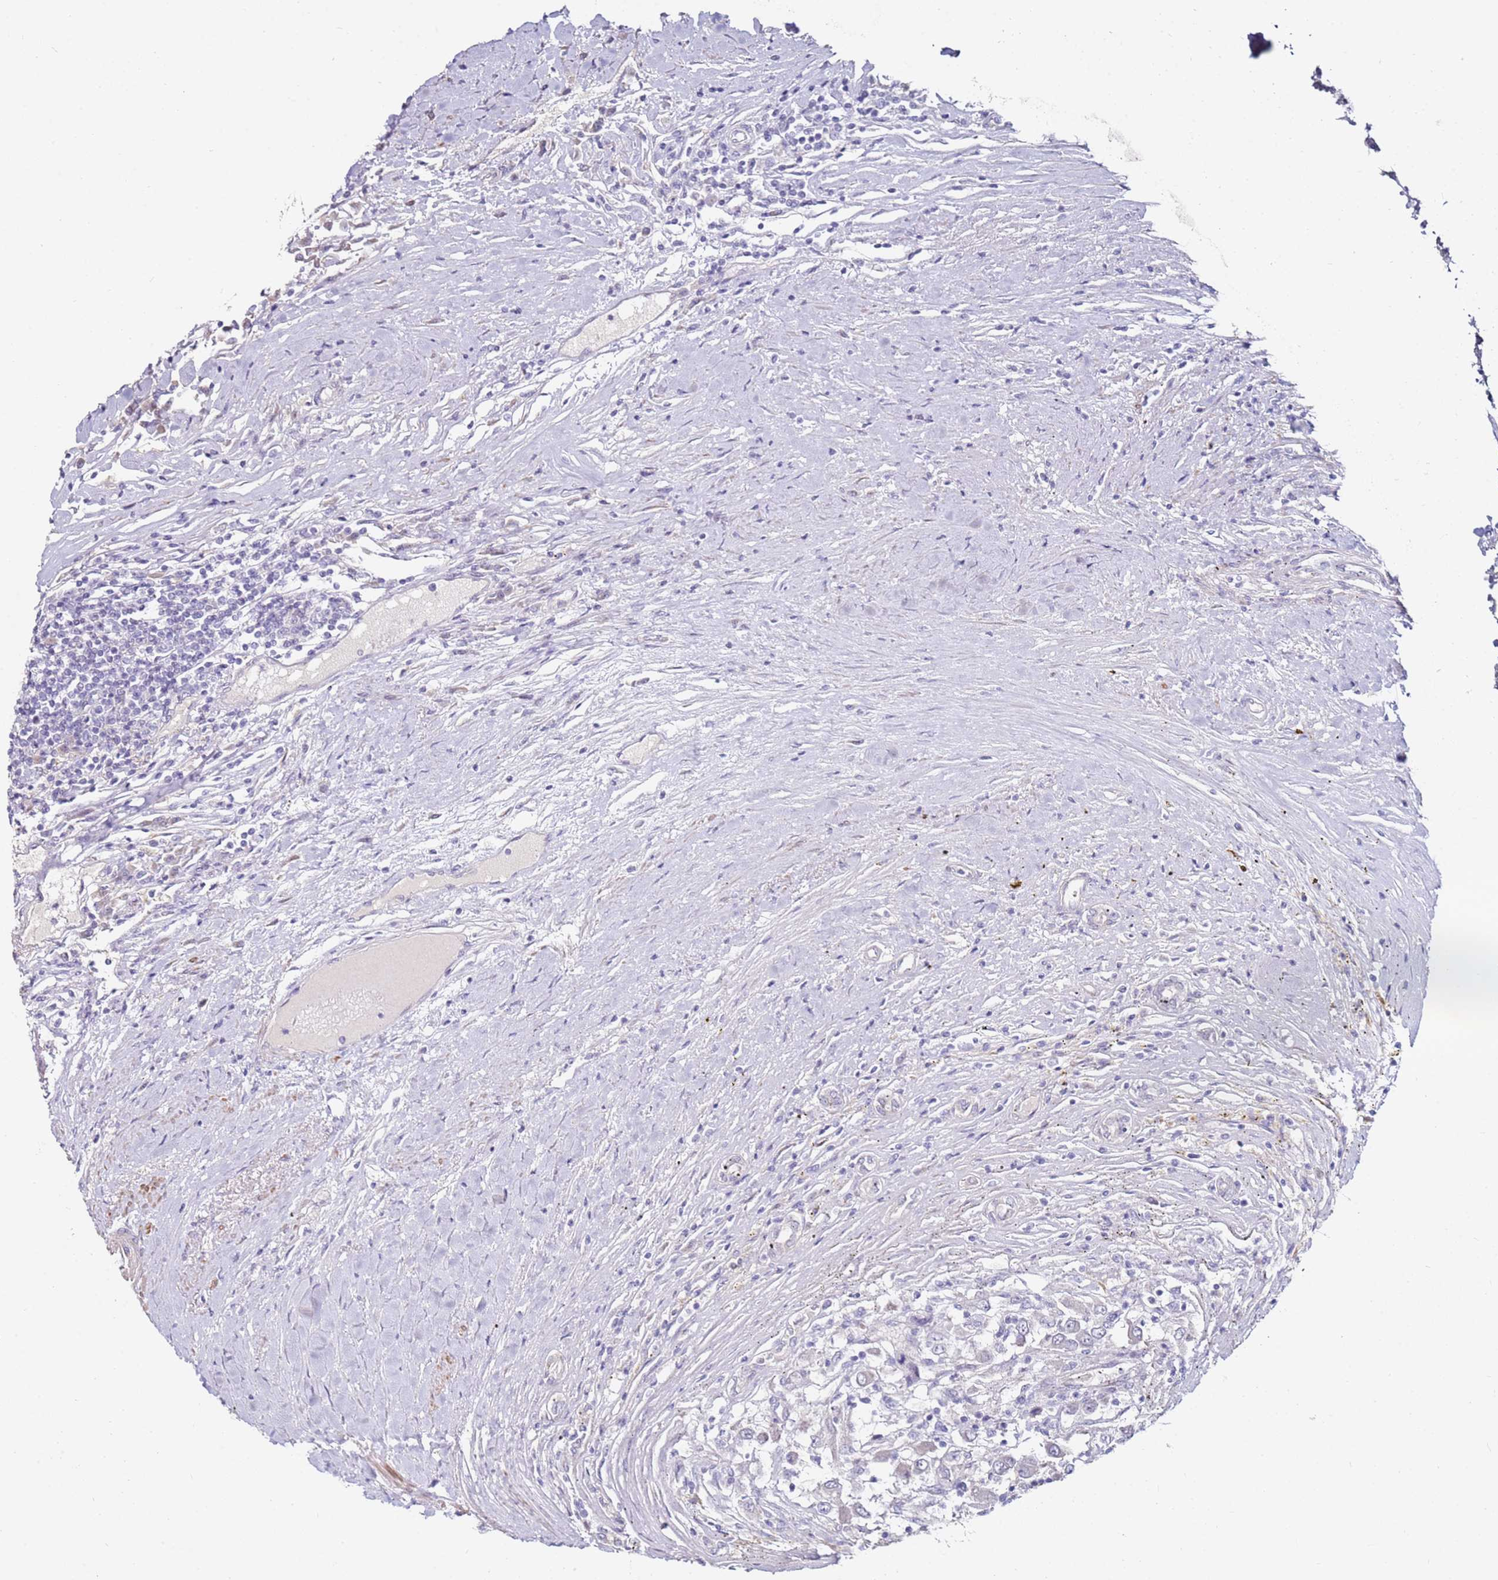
{"staining": {"intensity": "negative", "quantity": "none", "location": "none"}, "tissue": "renal cancer", "cell_type": "Tumor cells", "image_type": "cancer", "snomed": [{"axis": "morphology", "description": "Adenocarcinoma, NOS"}, {"axis": "topography", "description": "Kidney"}], "caption": "High magnification brightfield microscopy of renal adenocarcinoma stained with DAB (3,3'-diaminobenzidine) (brown) and counterstained with hematoxylin (blue): tumor cells show no significant expression.", "gene": "RARS2", "patient": {"sex": "female", "age": 67}}